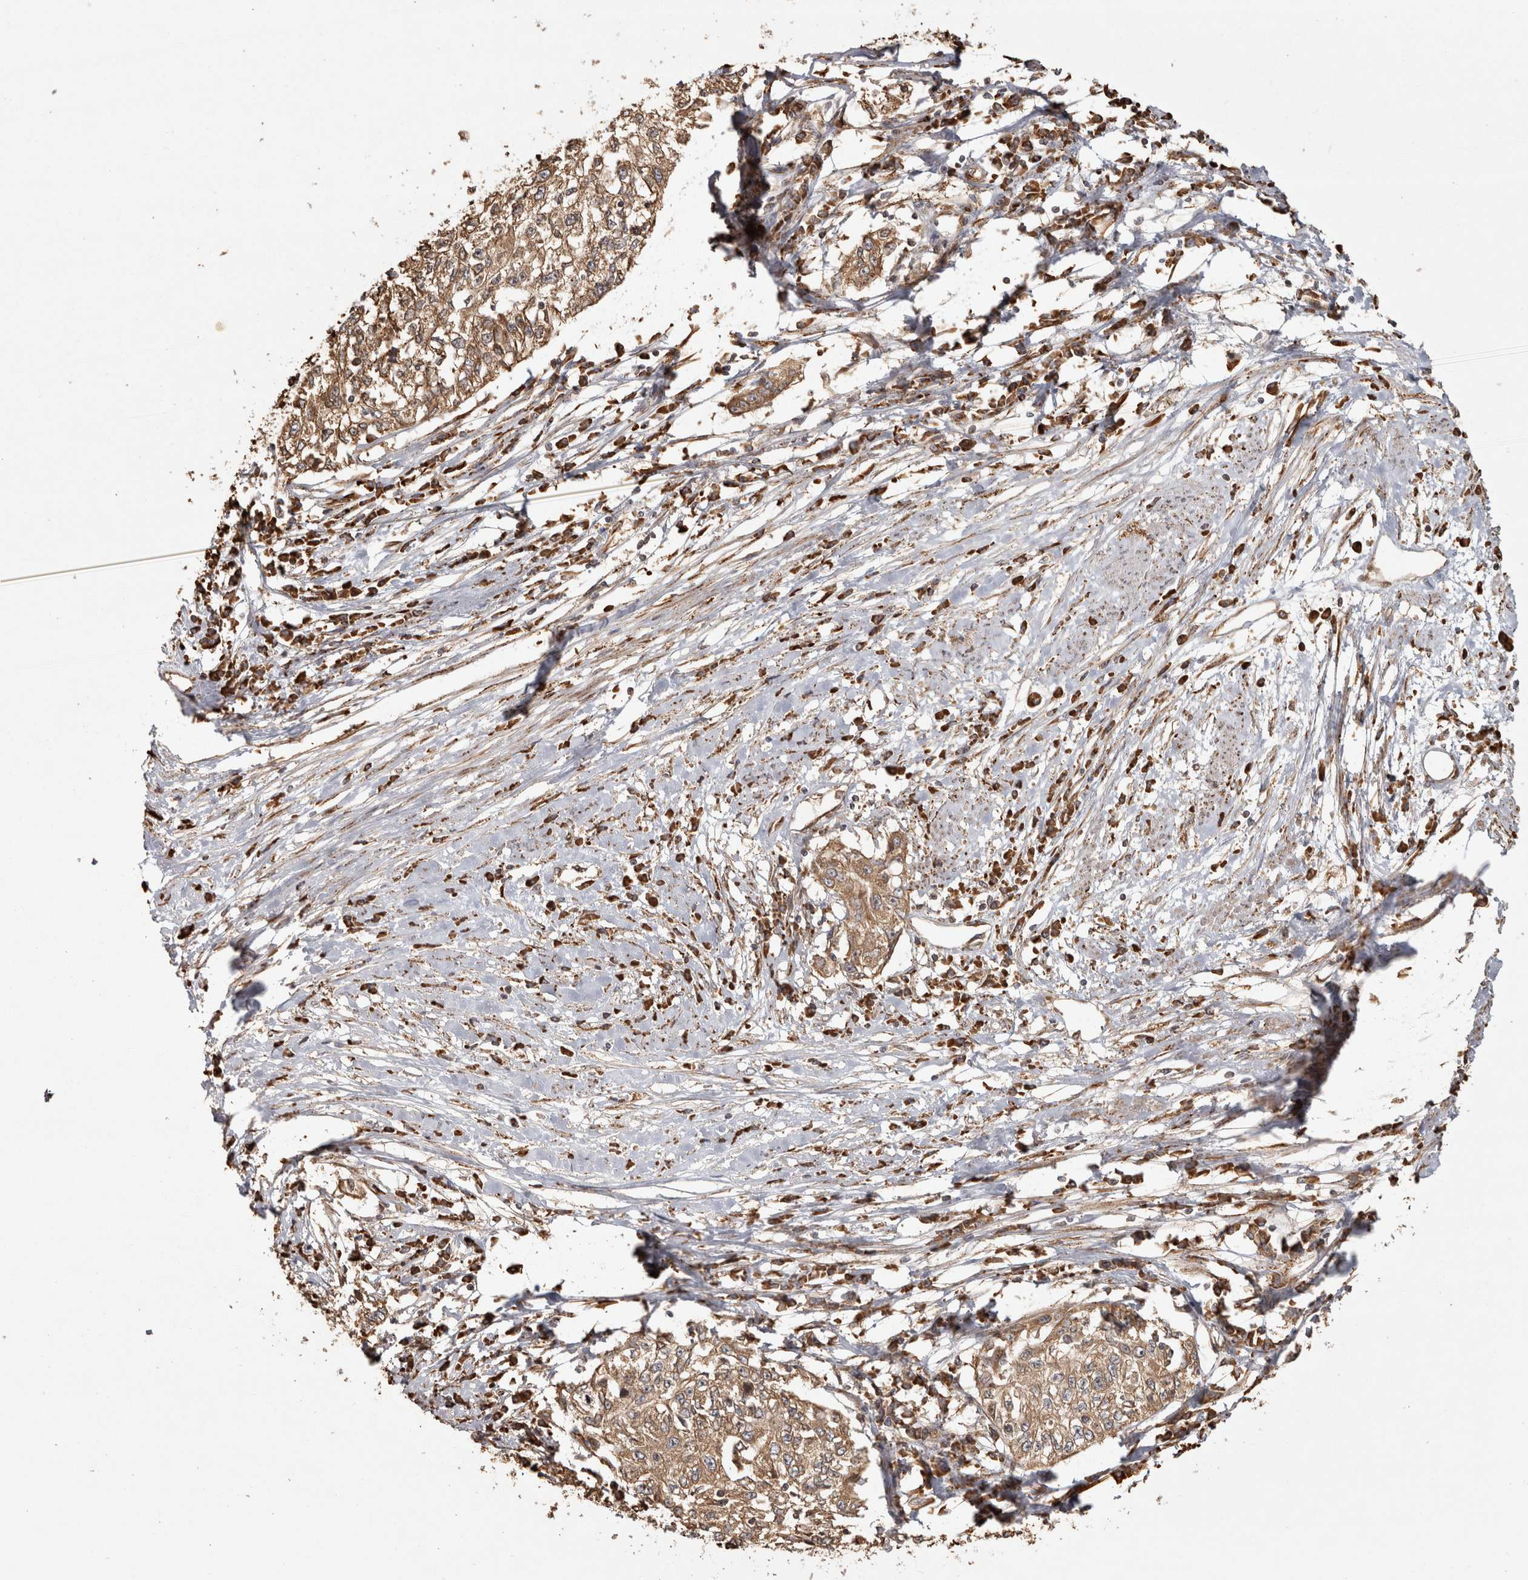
{"staining": {"intensity": "weak", "quantity": ">75%", "location": "cytoplasmic/membranous"}, "tissue": "cervical cancer", "cell_type": "Tumor cells", "image_type": "cancer", "snomed": [{"axis": "morphology", "description": "Squamous cell carcinoma, NOS"}, {"axis": "topography", "description": "Cervix"}], "caption": "Cervical cancer (squamous cell carcinoma) stained with DAB immunohistochemistry reveals low levels of weak cytoplasmic/membranous expression in approximately >75% of tumor cells.", "gene": "CAMSAP2", "patient": {"sex": "female", "age": 57}}